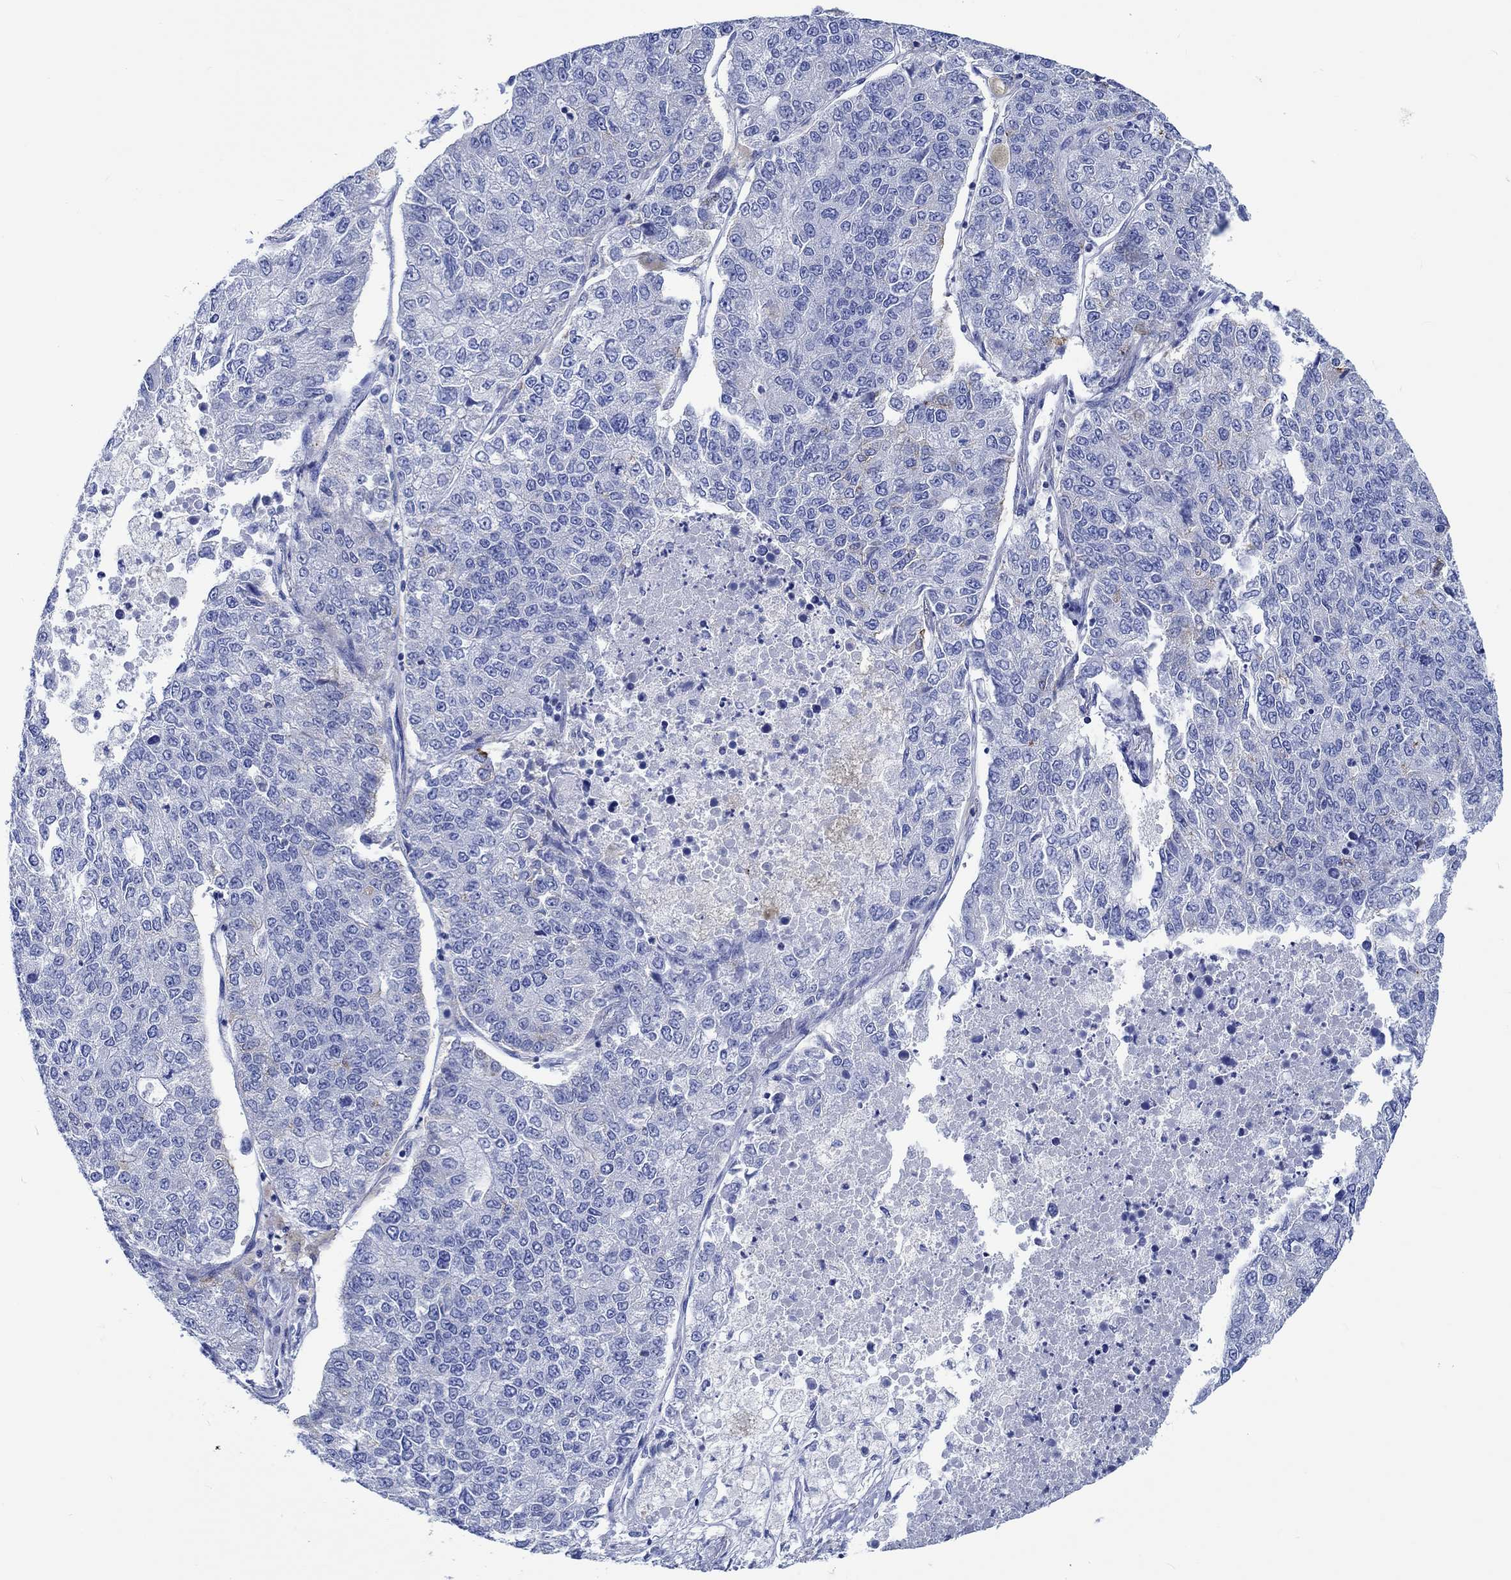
{"staining": {"intensity": "negative", "quantity": "none", "location": "none"}, "tissue": "lung cancer", "cell_type": "Tumor cells", "image_type": "cancer", "snomed": [{"axis": "morphology", "description": "Adenocarcinoma, NOS"}, {"axis": "topography", "description": "Lung"}], "caption": "Tumor cells are negative for protein expression in human lung cancer.", "gene": "PTPRN2", "patient": {"sex": "male", "age": 49}}